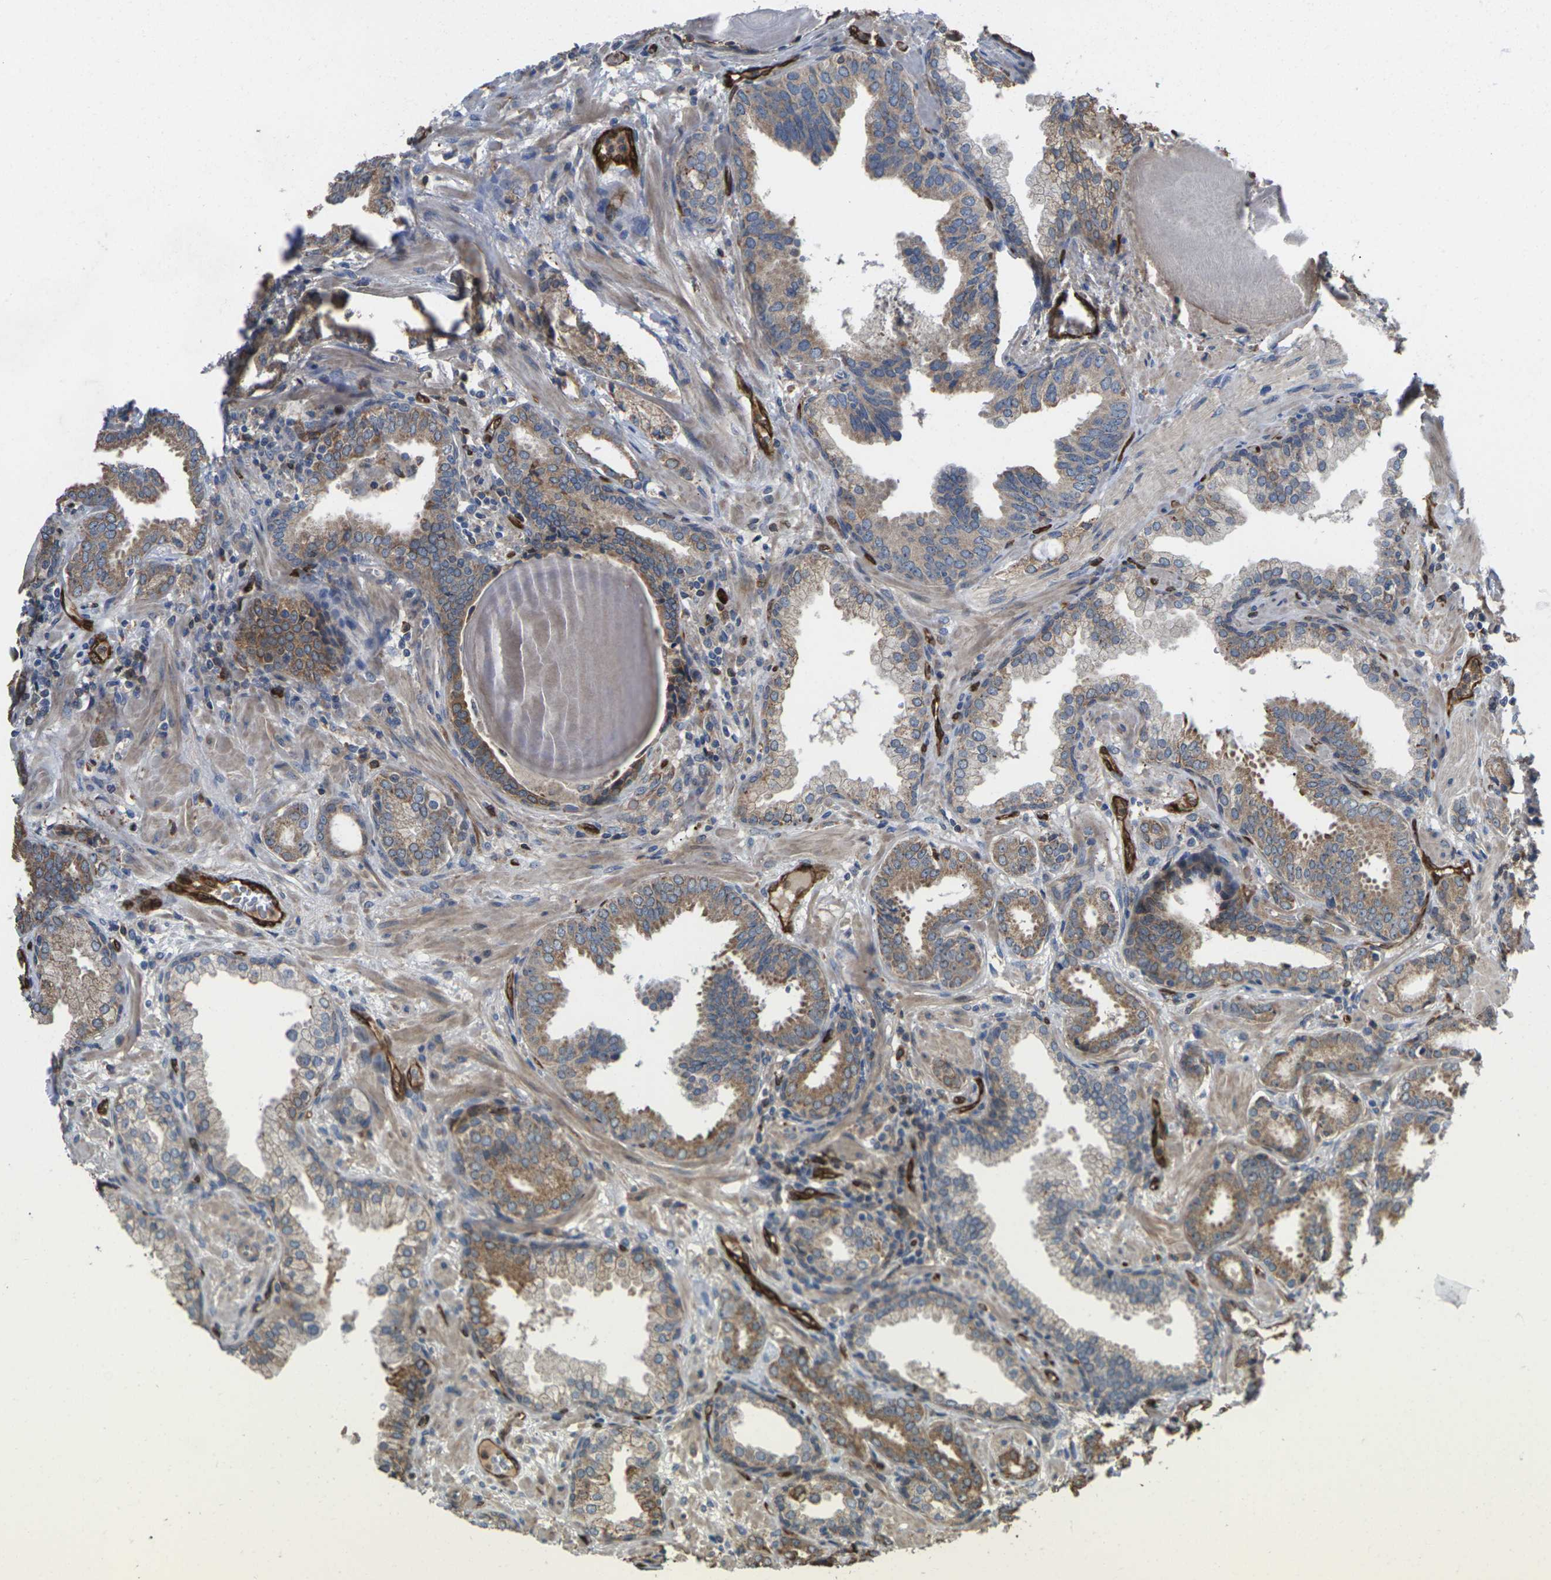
{"staining": {"intensity": "moderate", "quantity": ">75%", "location": "cytoplasmic/membranous"}, "tissue": "prostate cancer", "cell_type": "Tumor cells", "image_type": "cancer", "snomed": [{"axis": "morphology", "description": "Adenocarcinoma, Low grade"}, {"axis": "topography", "description": "Prostate"}], "caption": "IHC staining of low-grade adenocarcinoma (prostate), which shows medium levels of moderate cytoplasmic/membranous expression in about >75% of tumor cells indicating moderate cytoplasmic/membranous protein expression. The staining was performed using DAB (3,3'-diaminobenzidine) (brown) for protein detection and nuclei were counterstained in hematoxylin (blue).", "gene": "TIAM1", "patient": {"sex": "male", "age": 53}}